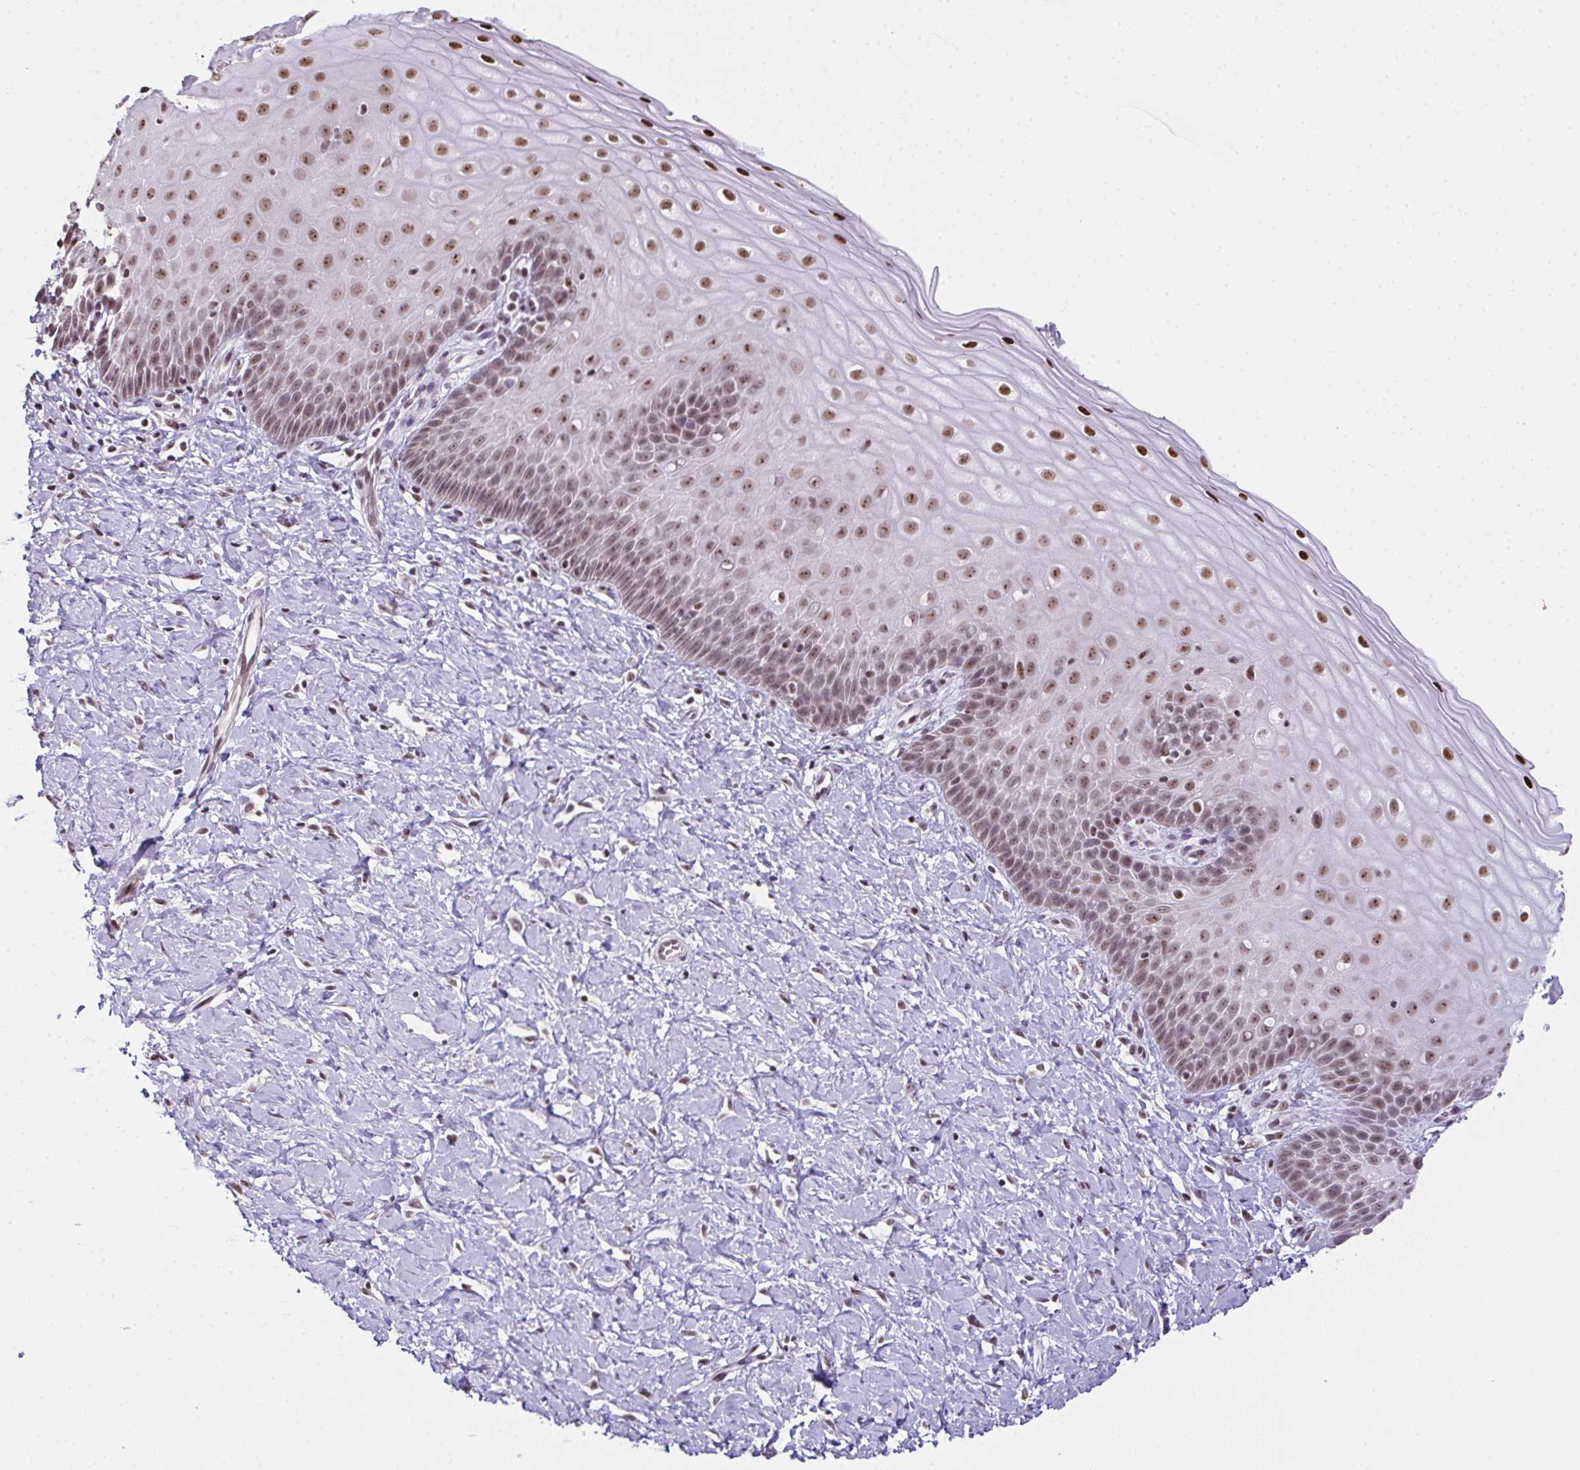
{"staining": {"intensity": "moderate", "quantity": "<25%", "location": "nuclear"}, "tissue": "cervix", "cell_type": "Glandular cells", "image_type": "normal", "snomed": [{"axis": "morphology", "description": "Normal tissue, NOS"}, {"axis": "topography", "description": "Cervix"}], "caption": "DAB immunohistochemical staining of normal human cervix displays moderate nuclear protein expression in approximately <25% of glandular cells.", "gene": "ZNF800", "patient": {"sex": "female", "age": 37}}